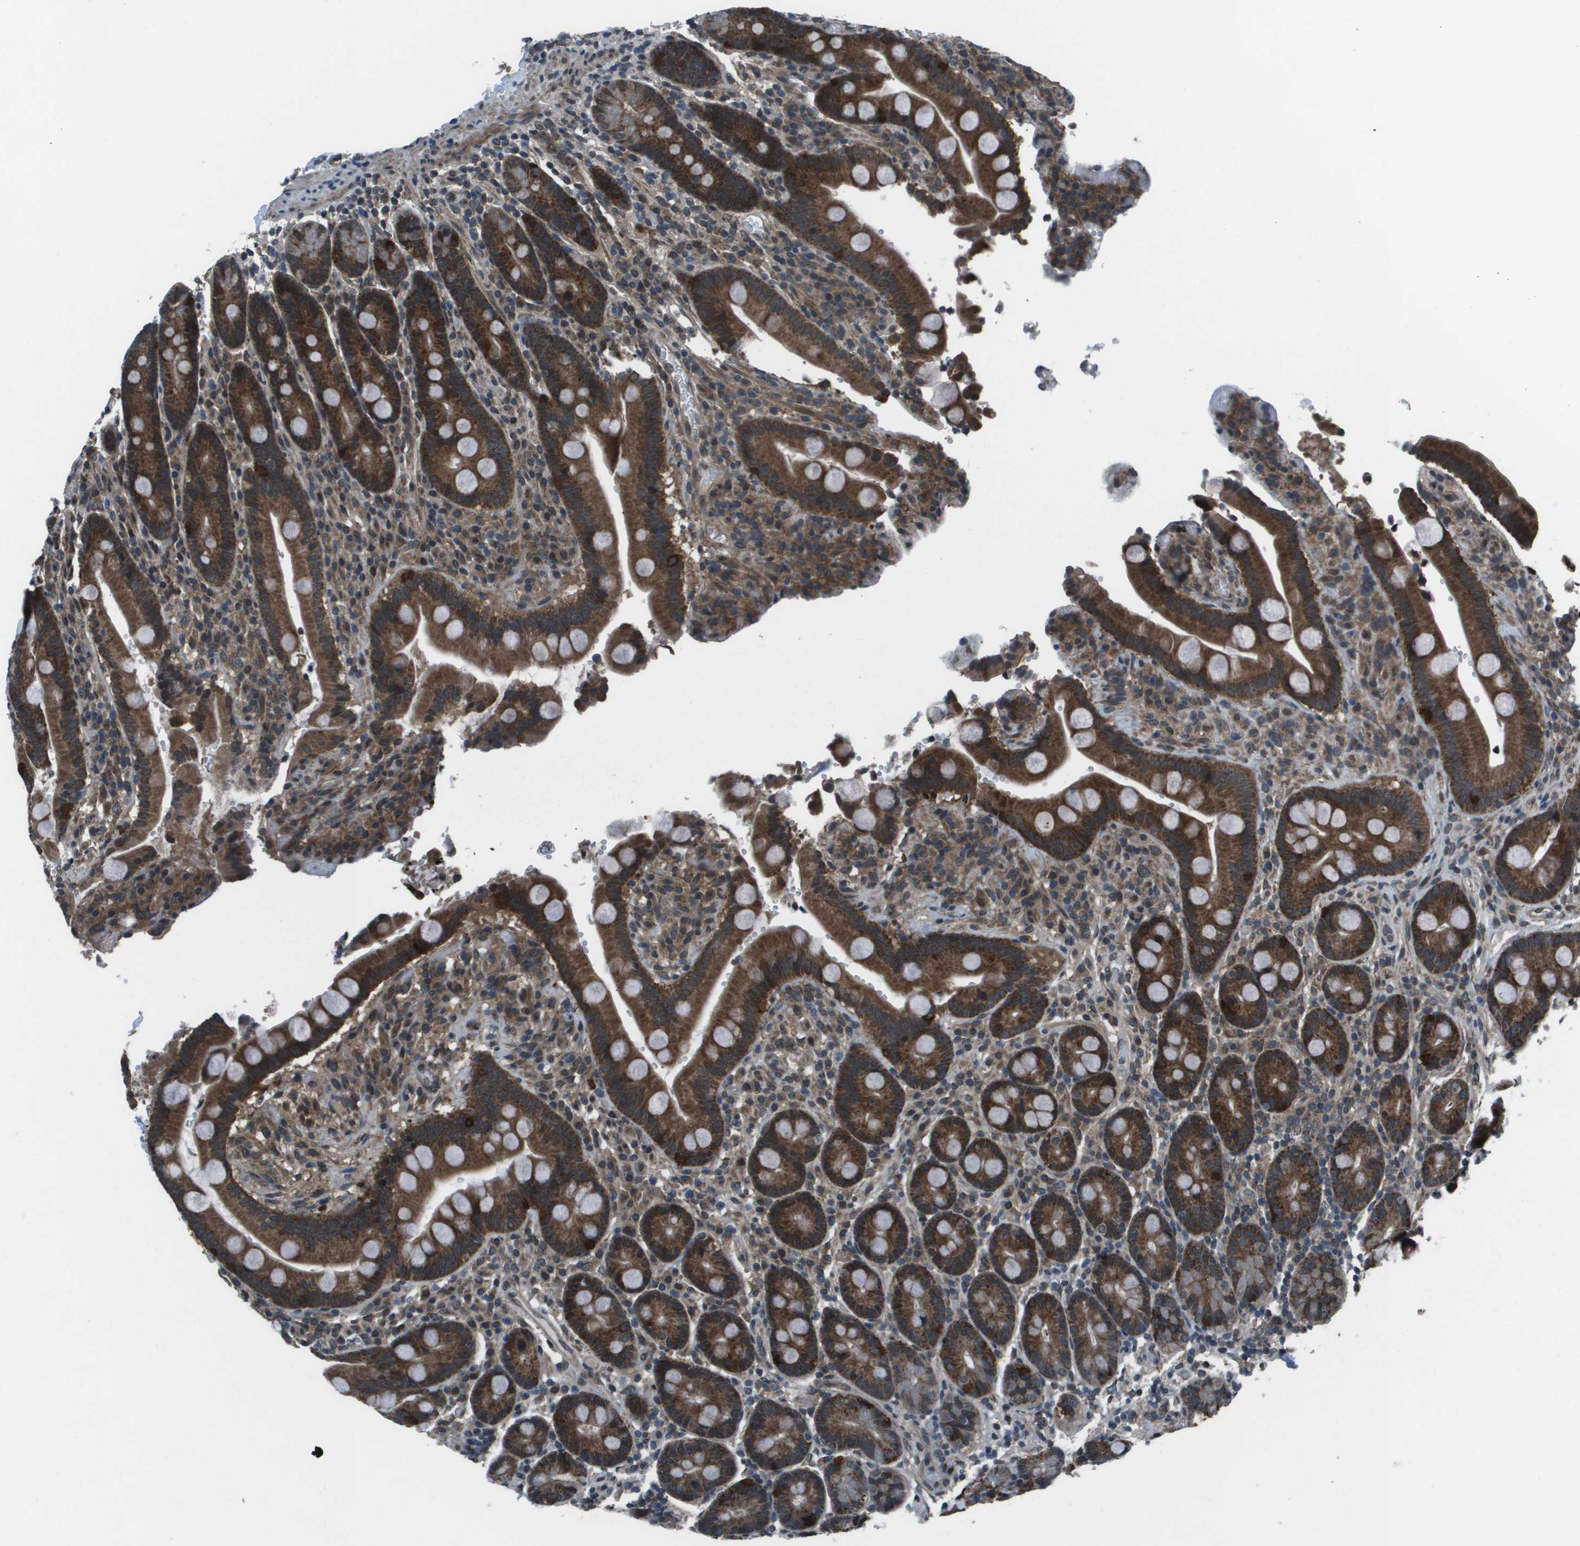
{"staining": {"intensity": "strong", "quantity": ">75%", "location": "cytoplasmic/membranous"}, "tissue": "duodenum", "cell_type": "Glandular cells", "image_type": "normal", "snomed": [{"axis": "morphology", "description": "Normal tissue, NOS"}, {"axis": "topography", "description": "Small intestine, NOS"}], "caption": "Human duodenum stained with a brown dye reveals strong cytoplasmic/membranous positive expression in about >75% of glandular cells.", "gene": "PPFIA1", "patient": {"sex": "female", "age": 71}}